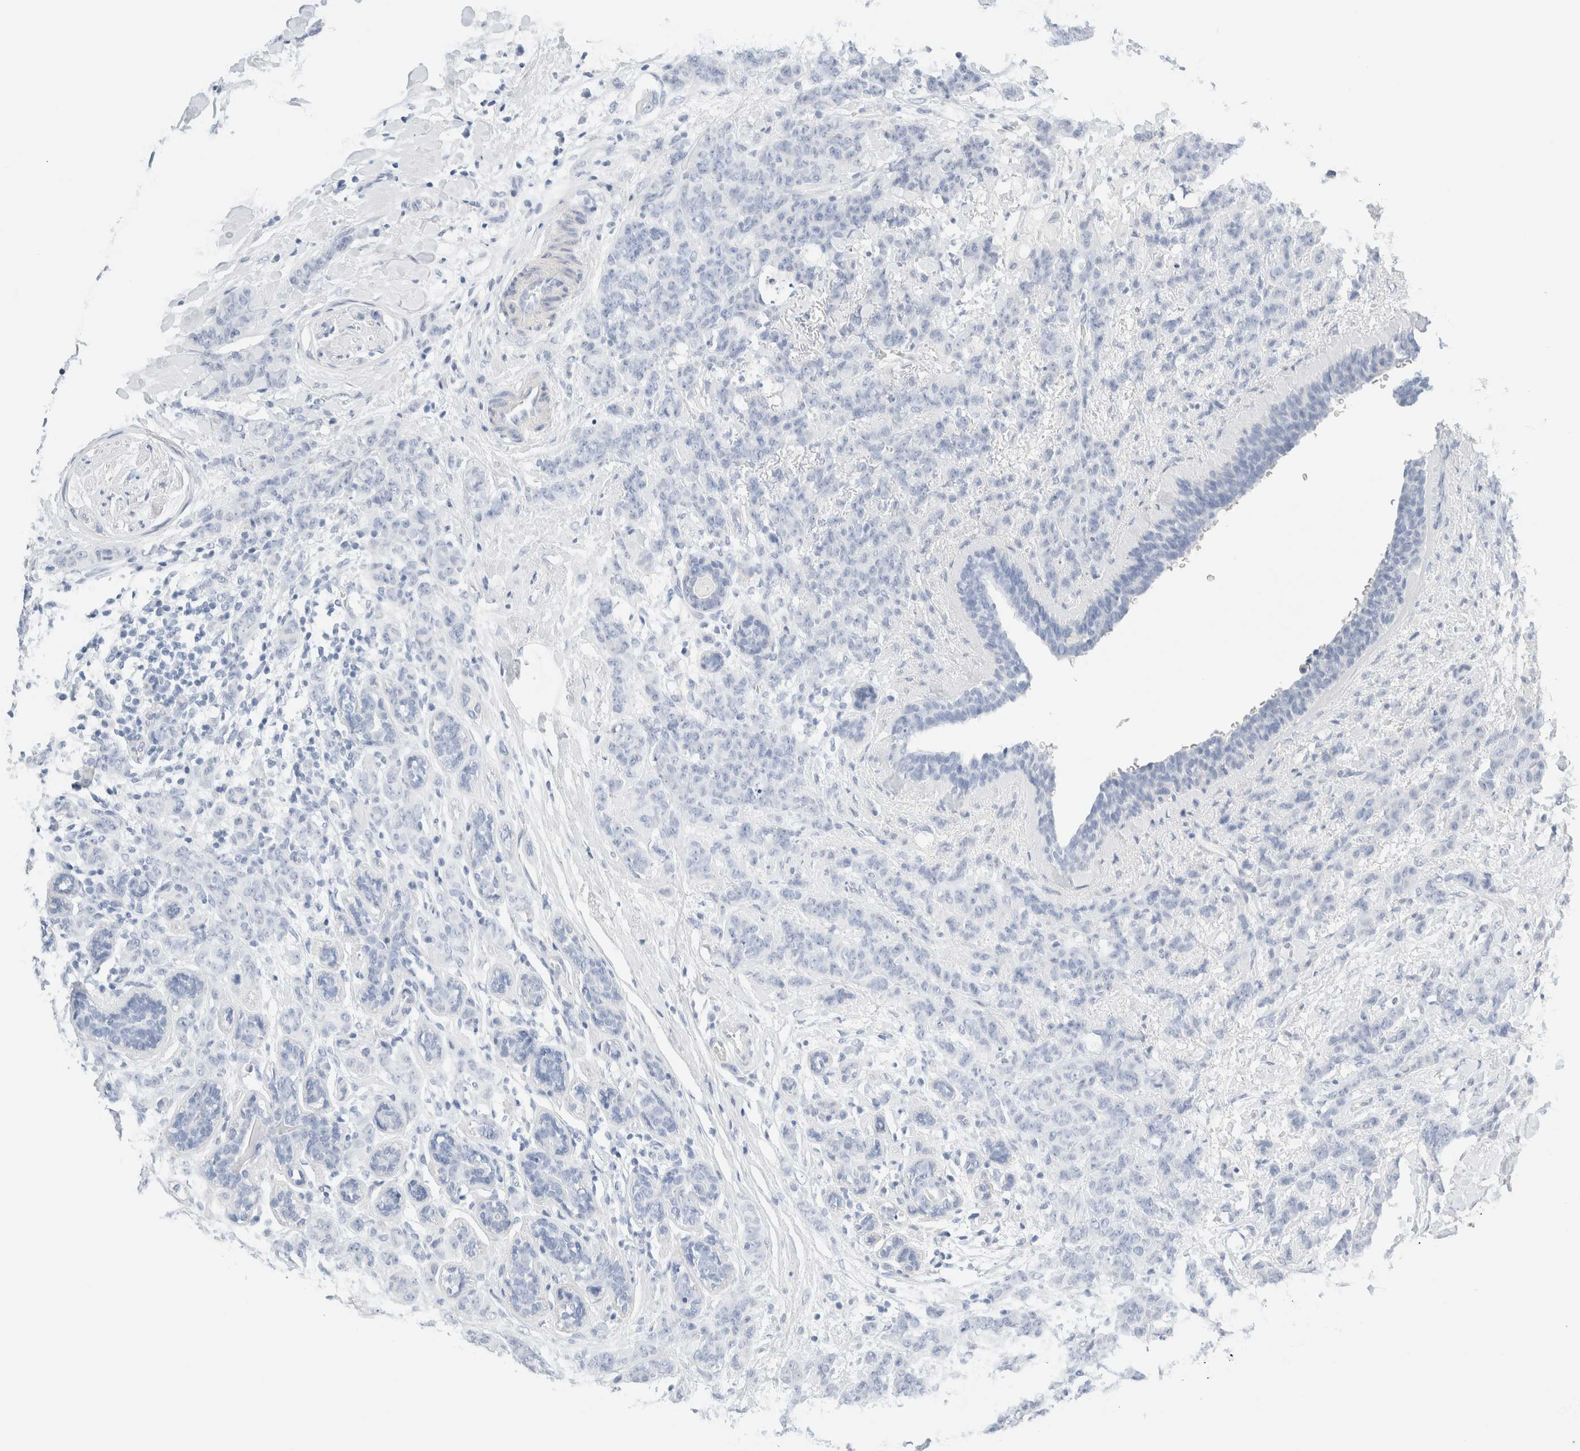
{"staining": {"intensity": "negative", "quantity": "none", "location": "none"}, "tissue": "breast cancer", "cell_type": "Tumor cells", "image_type": "cancer", "snomed": [{"axis": "morphology", "description": "Normal tissue, NOS"}, {"axis": "morphology", "description": "Duct carcinoma"}, {"axis": "topography", "description": "Breast"}], "caption": "Tumor cells are negative for protein expression in human breast cancer (infiltrating ductal carcinoma).", "gene": "DPYS", "patient": {"sex": "female", "age": 40}}